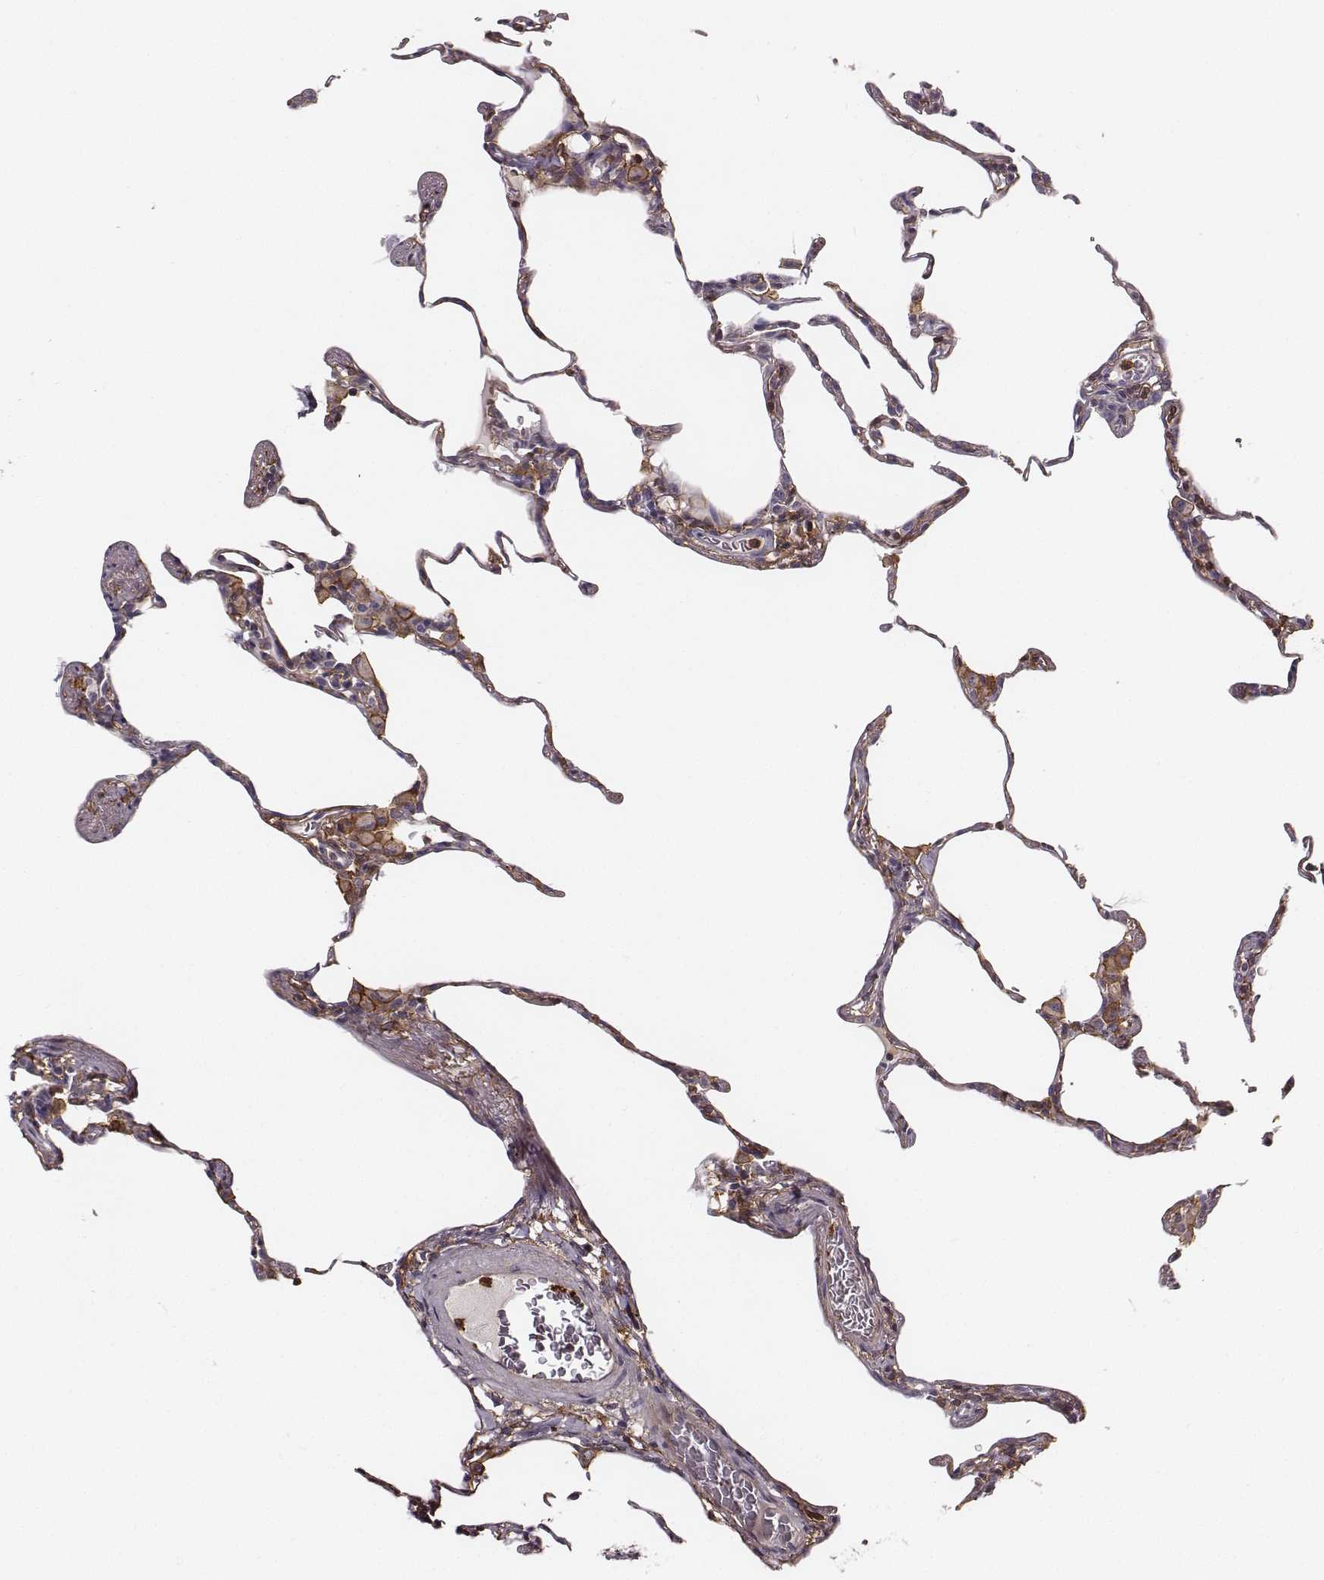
{"staining": {"intensity": "negative", "quantity": "none", "location": "none"}, "tissue": "lung", "cell_type": "Alveolar cells", "image_type": "normal", "snomed": [{"axis": "morphology", "description": "Normal tissue, NOS"}, {"axis": "topography", "description": "Lung"}], "caption": "Immunohistochemistry photomicrograph of normal human lung stained for a protein (brown), which exhibits no positivity in alveolar cells. (Immunohistochemistry (ihc), brightfield microscopy, high magnification).", "gene": "ZYX", "patient": {"sex": "female", "age": 57}}